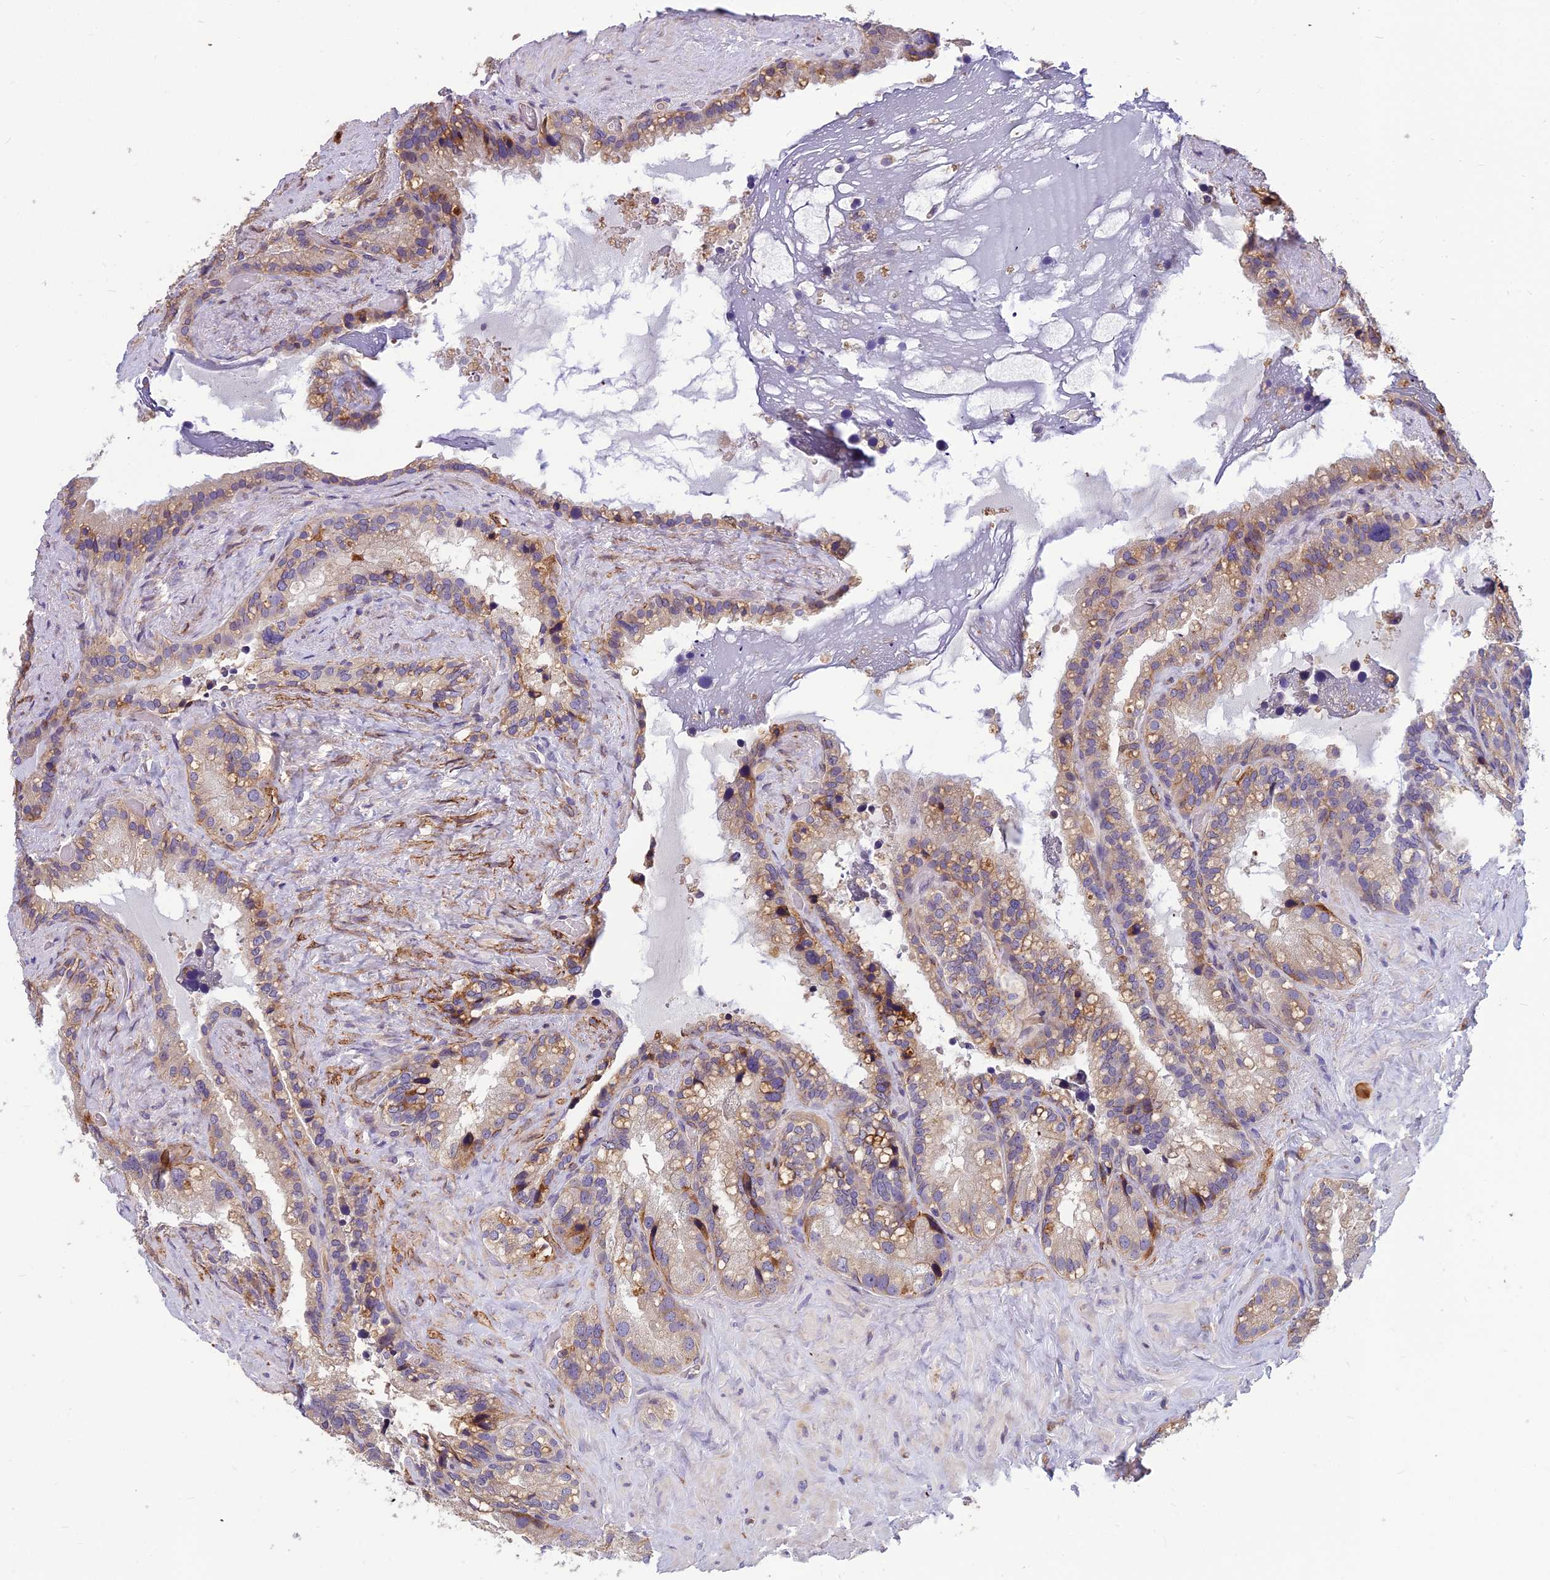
{"staining": {"intensity": "moderate", "quantity": "<25%", "location": "cytoplasmic/membranous"}, "tissue": "seminal vesicle", "cell_type": "Glandular cells", "image_type": "normal", "snomed": [{"axis": "morphology", "description": "Normal tissue, NOS"}, {"axis": "topography", "description": "Prostate"}, {"axis": "topography", "description": "Seminal veicle"}], "caption": "Approximately <25% of glandular cells in unremarkable seminal vesicle show moderate cytoplasmic/membranous protein staining as visualized by brown immunohistochemical staining.", "gene": "TSPAN15", "patient": {"sex": "male", "age": 68}}